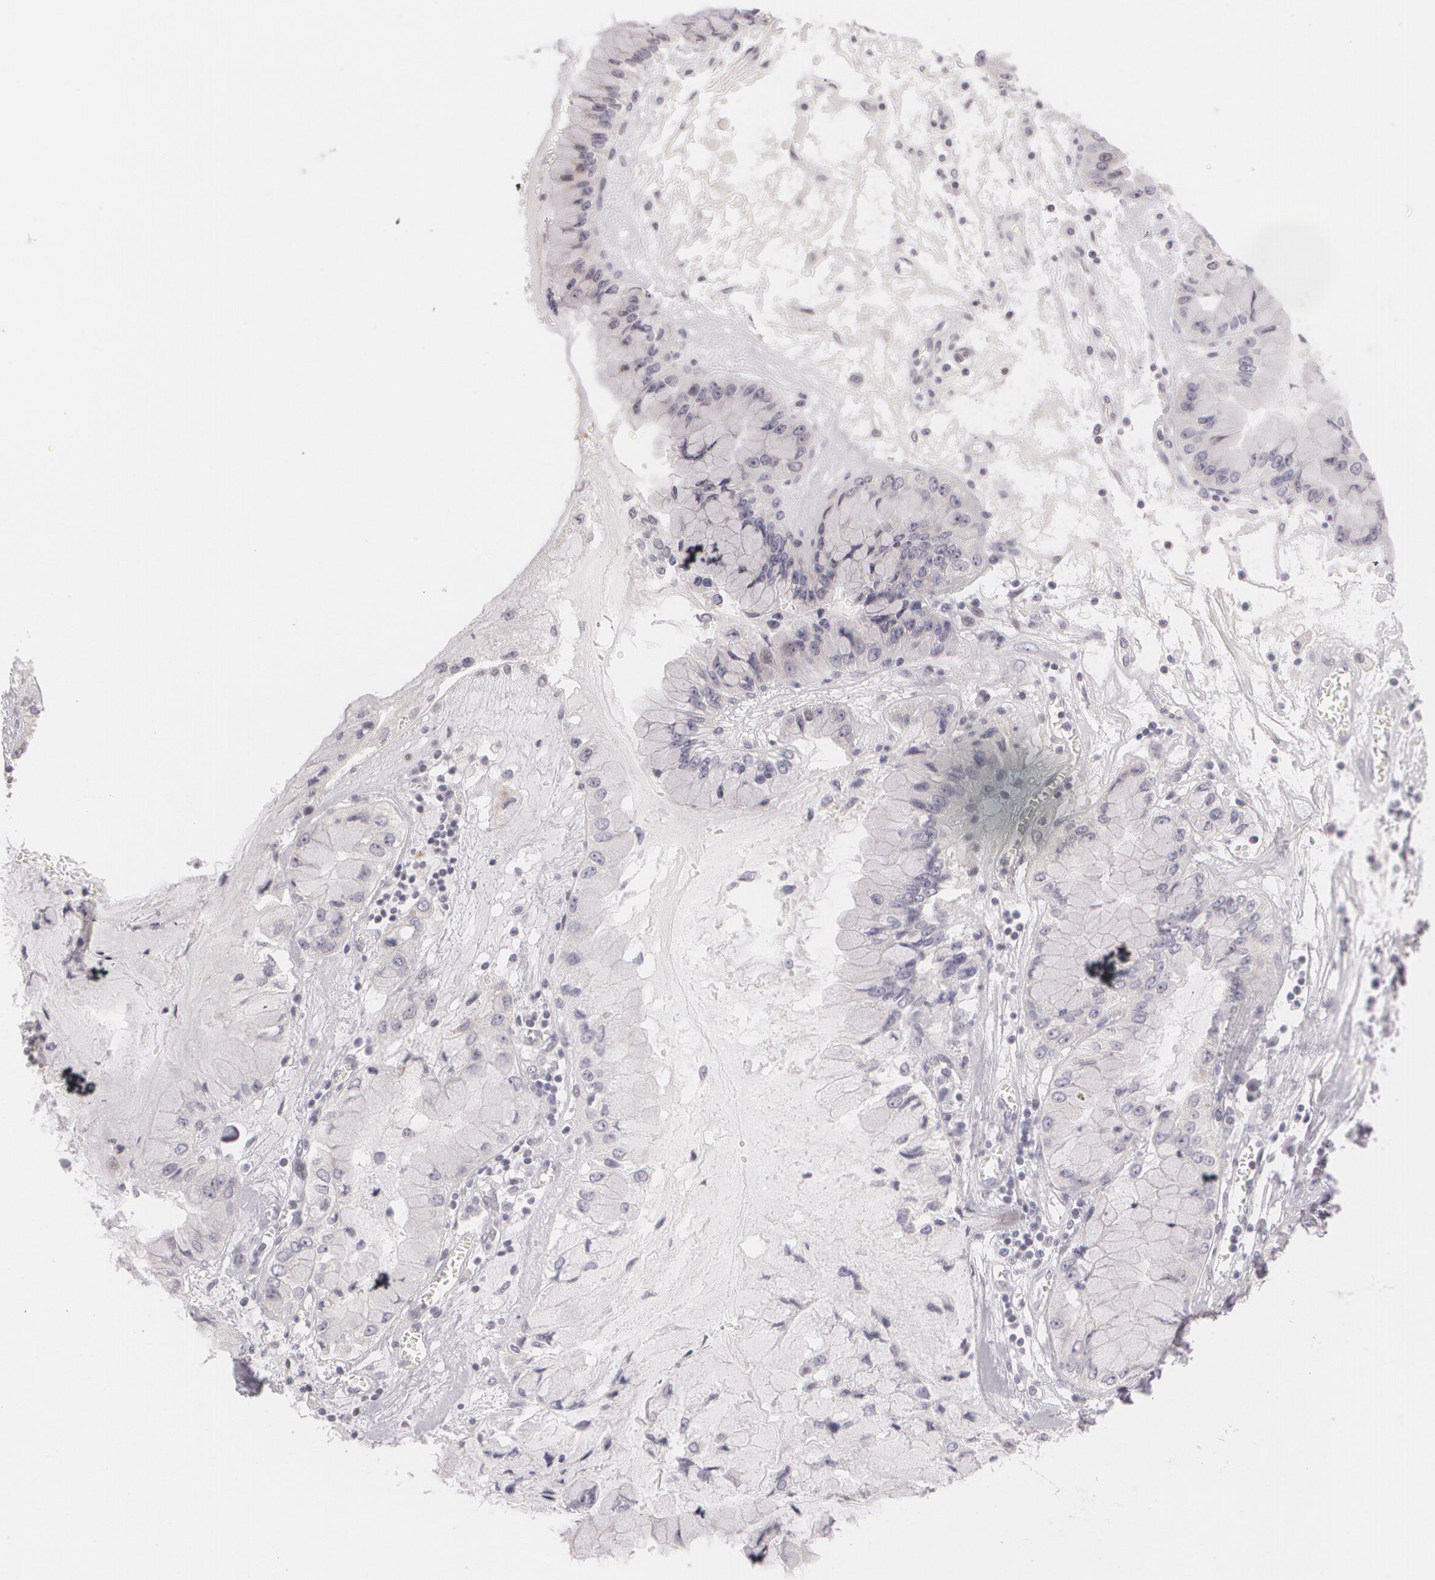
{"staining": {"intensity": "negative", "quantity": "none", "location": "none"}, "tissue": "liver cancer", "cell_type": "Tumor cells", "image_type": "cancer", "snomed": [{"axis": "morphology", "description": "Cholangiocarcinoma"}, {"axis": "topography", "description": "Liver"}], "caption": "Immunohistochemical staining of human liver cancer reveals no significant positivity in tumor cells.", "gene": "ZBTB16", "patient": {"sex": "female", "age": 79}}